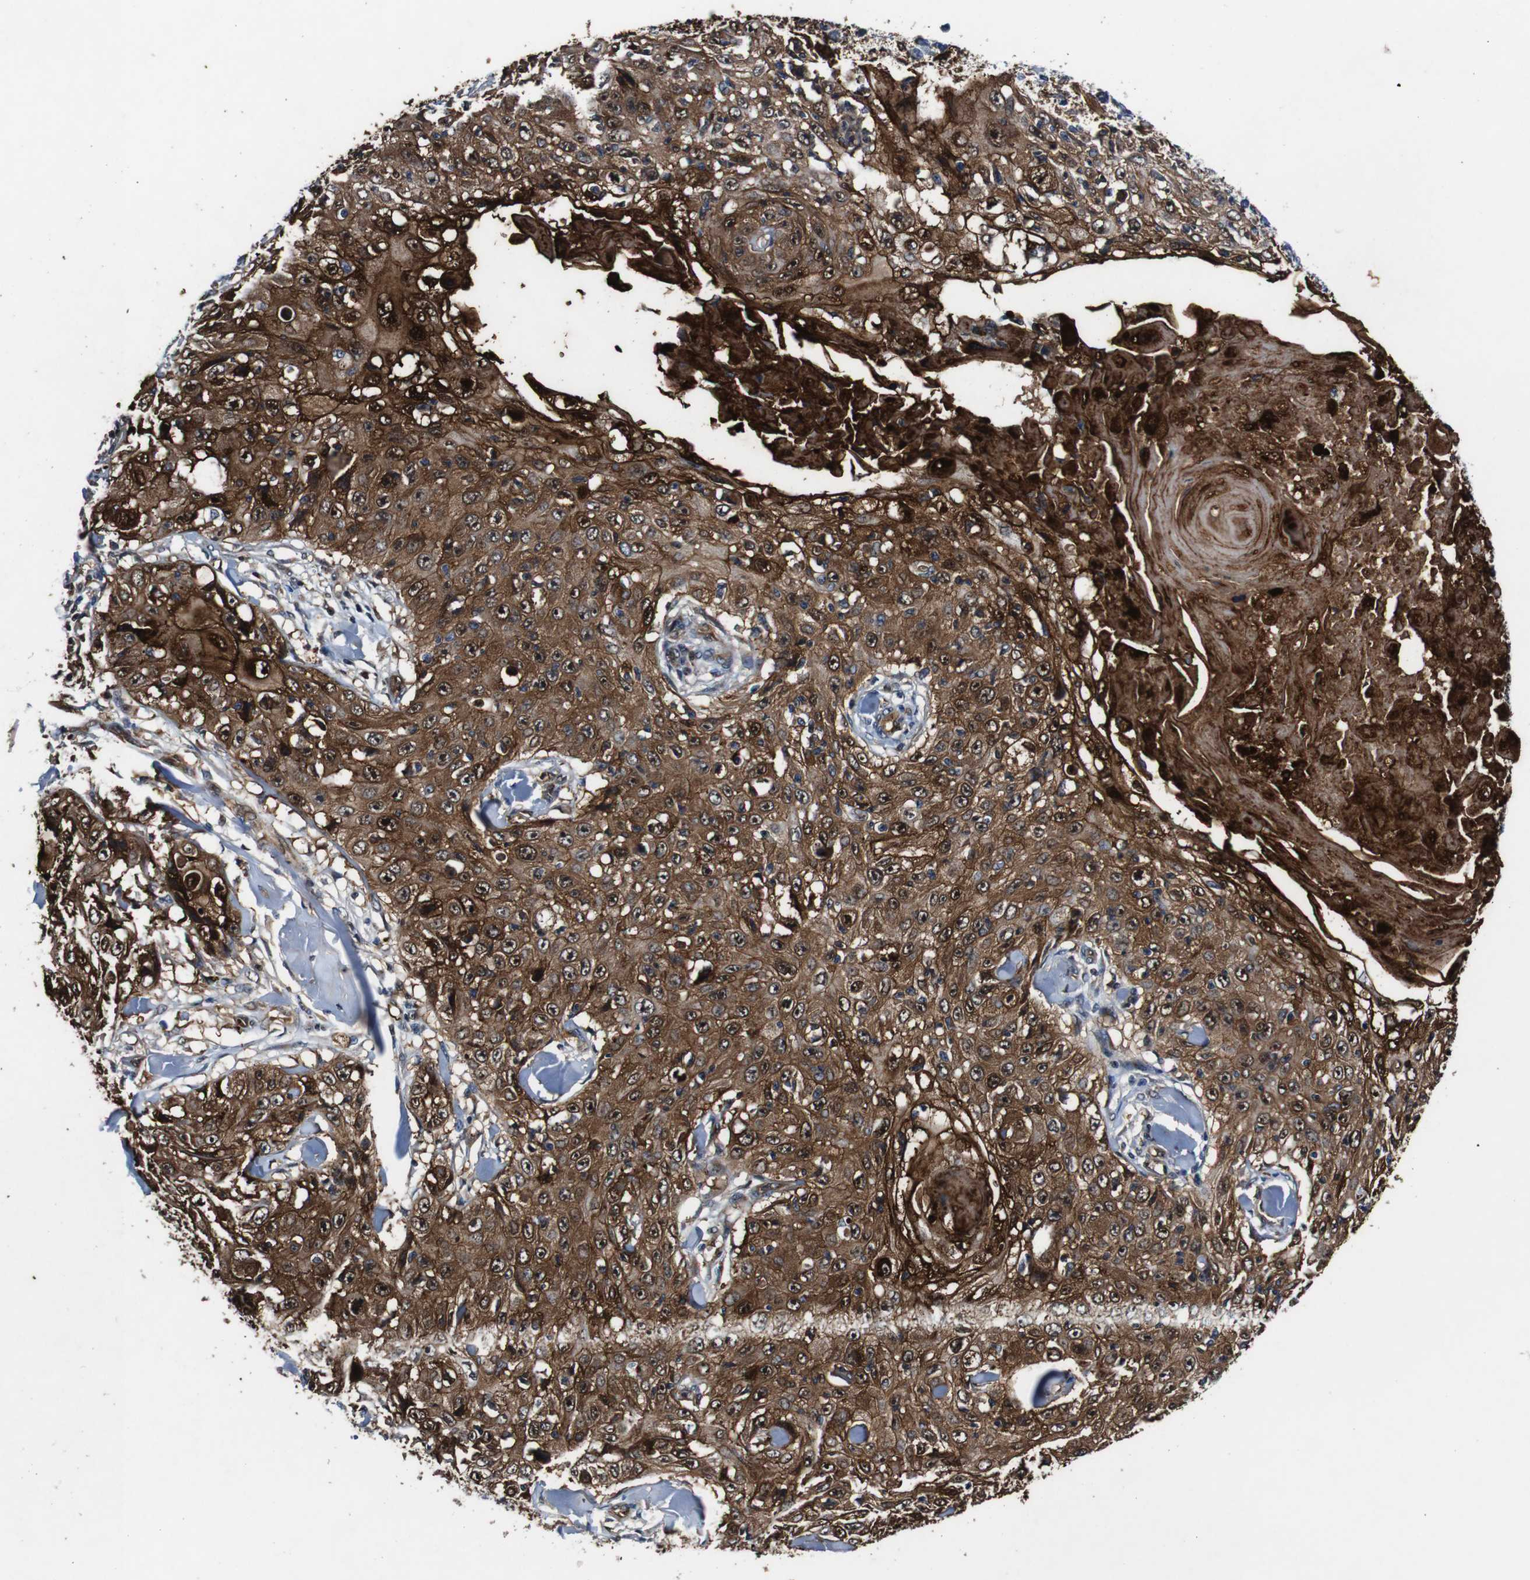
{"staining": {"intensity": "strong", "quantity": ">75%", "location": "cytoplasmic/membranous,nuclear"}, "tissue": "skin cancer", "cell_type": "Tumor cells", "image_type": "cancer", "snomed": [{"axis": "morphology", "description": "Squamous cell carcinoma, NOS"}, {"axis": "topography", "description": "Skin"}], "caption": "Immunohistochemistry (IHC) micrograph of neoplastic tissue: human skin cancer stained using IHC exhibits high levels of strong protein expression localized specifically in the cytoplasmic/membranous and nuclear of tumor cells, appearing as a cytoplasmic/membranous and nuclear brown color.", "gene": "ANXA1", "patient": {"sex": "male", "age": 86}}